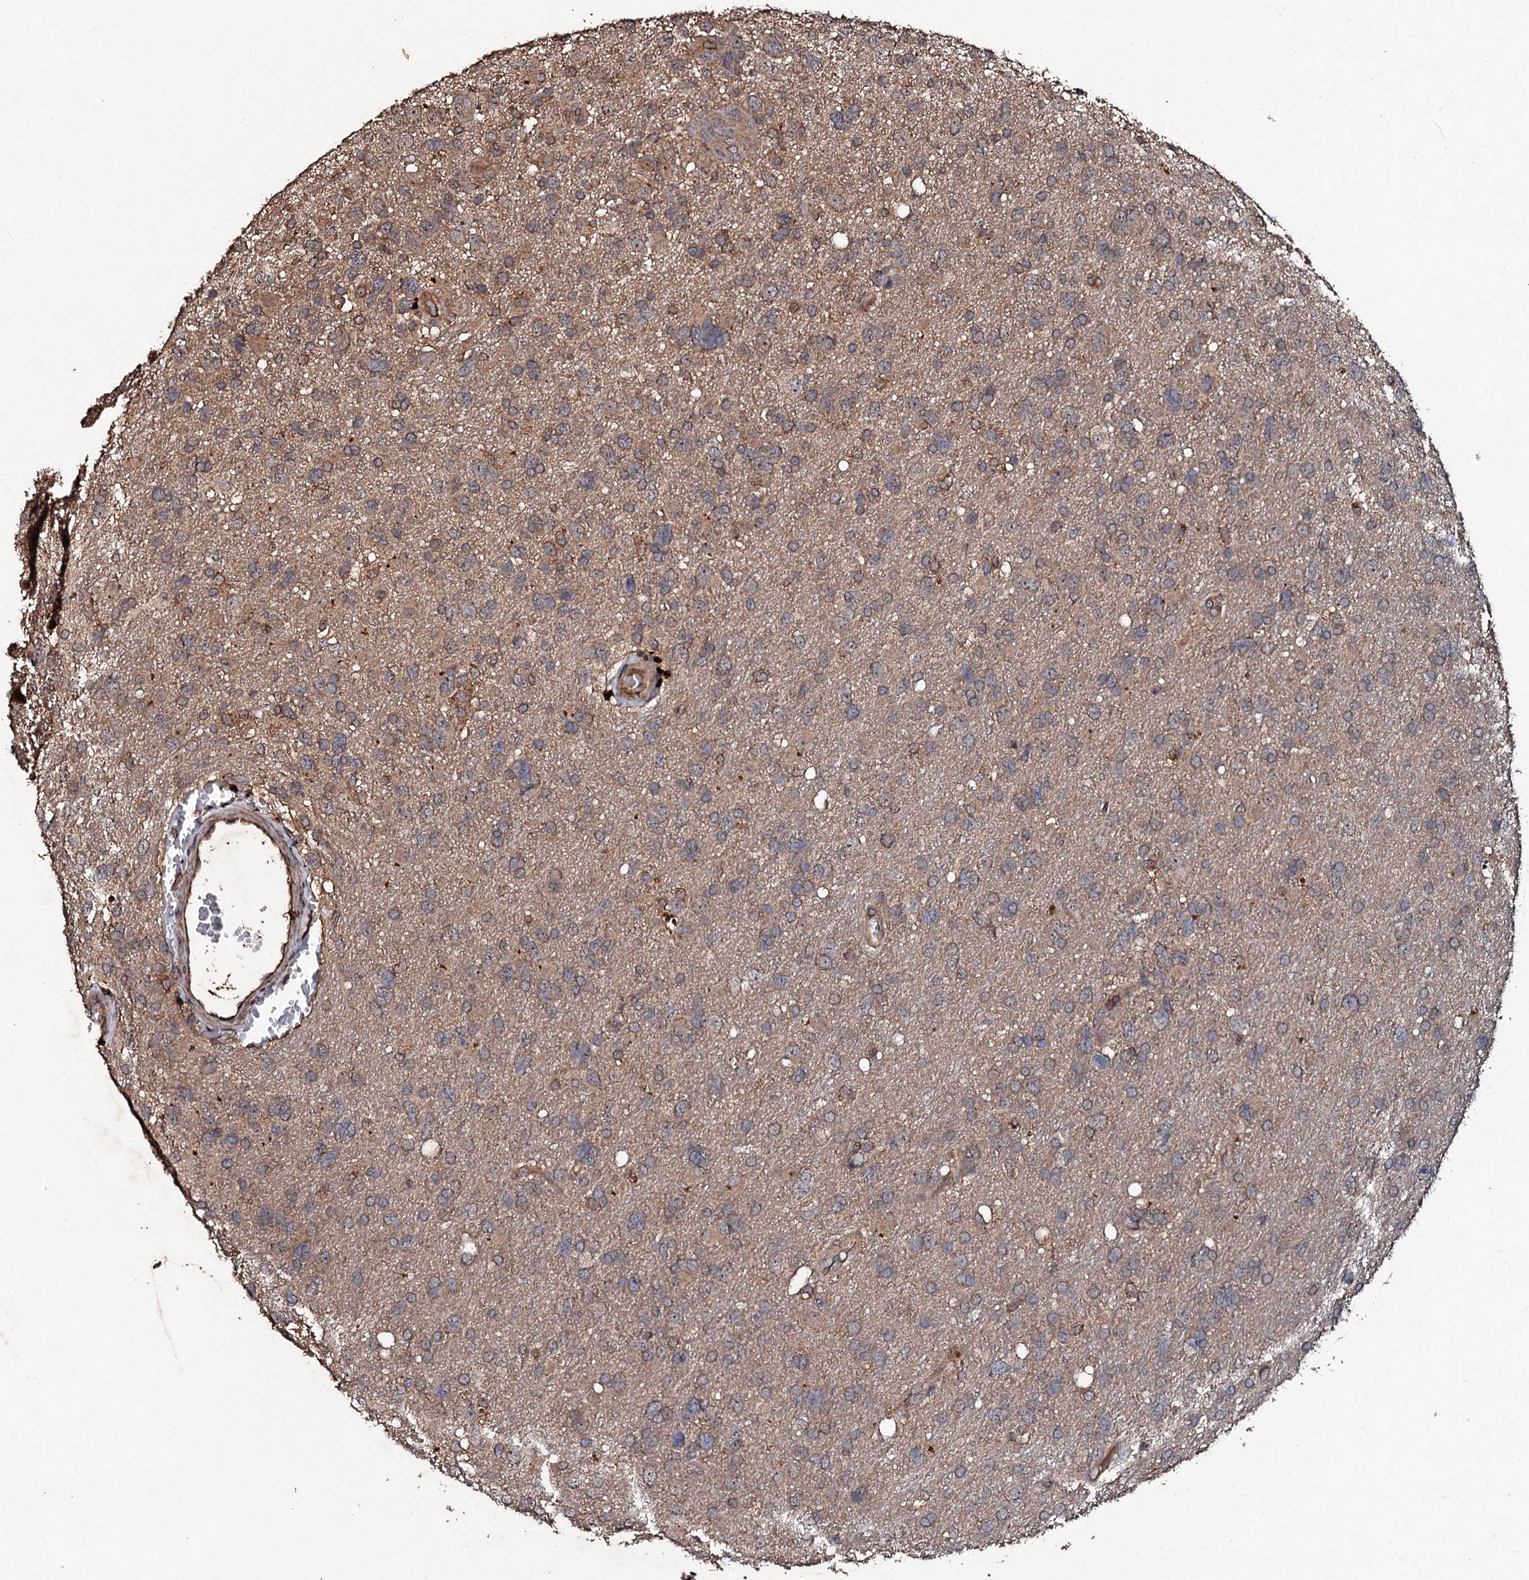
{"staining": {"intensity": "moderate", "quantity": "<25%", "location": "cytoplasmic/membranous"}, "tissue": "glioma", "cell_type": "Tumor cells", "image_type": "cancer", "snomed": [{"axis": "morphology", "description": "Glioma, malignant, High grade"}, {"axis": "topography", "description": "Brain"}], "caption": "Glioma stained with a protein marker exhibits moderate staining in tumor cells.", "gene": "KERA", "patient": {"sex": "male", "age": 61}}